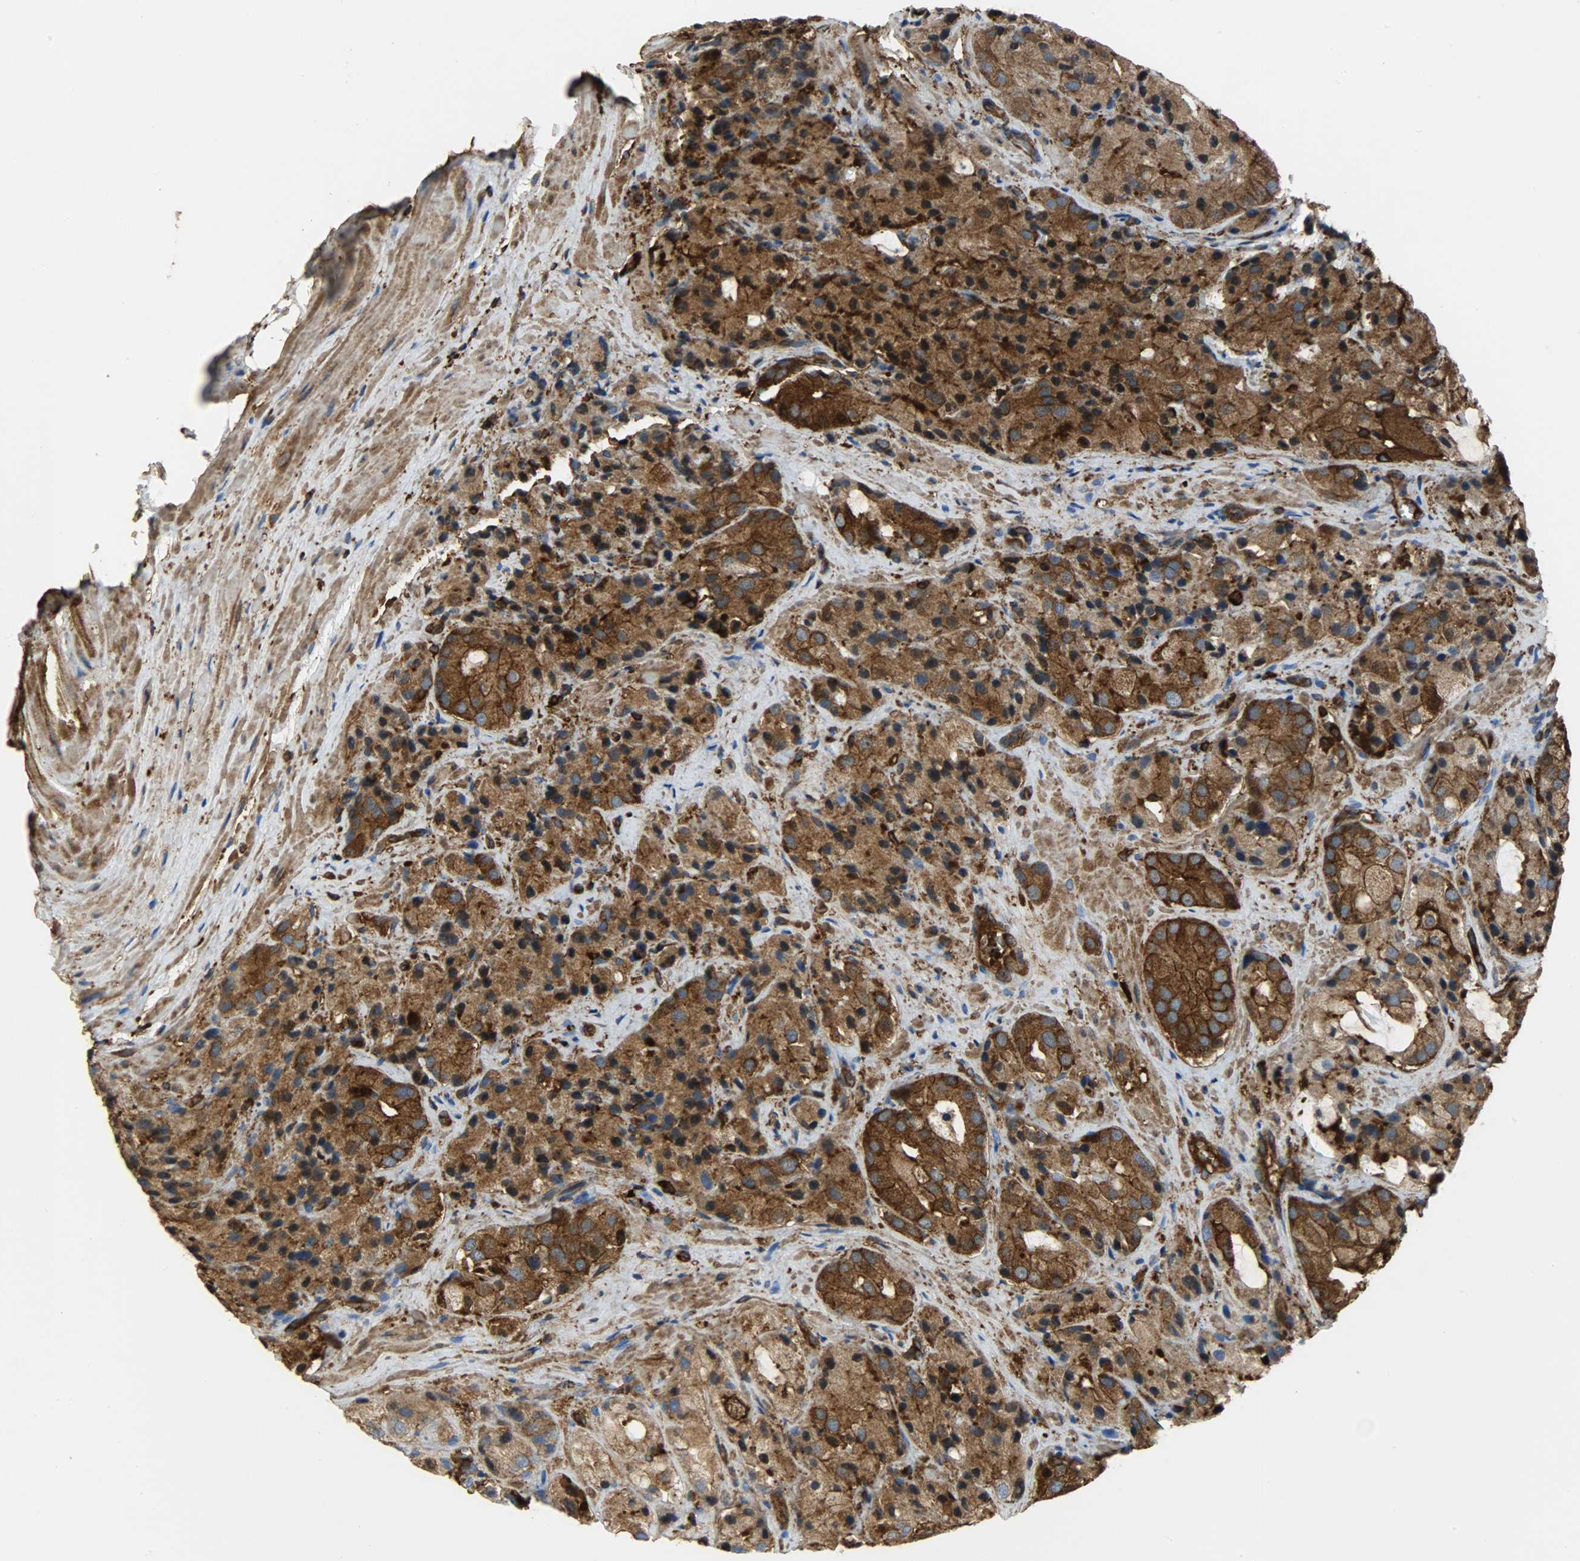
{"staining": {"intensity": "strong", "quantity": ">75%", "location": "cytoplasmic/membranous"}, "tissue": "prostate cancer", "cell_type": "Tumor cells", "image_type": "cancer", "snomed": [{"axis": "morphology", "description": "Adenocarcinoma, High grade"}, {"axis": "topography", "description": "Prostate"}], "caption": "Immunohistochemical staining of prostate cancer (high-grade adenocarcinoma) displays strong cytoplasmic/membranous protein staining in about >75% of tumor cells.", "gene": "VASP", "patient": {"sex": "male", "age": 70}}